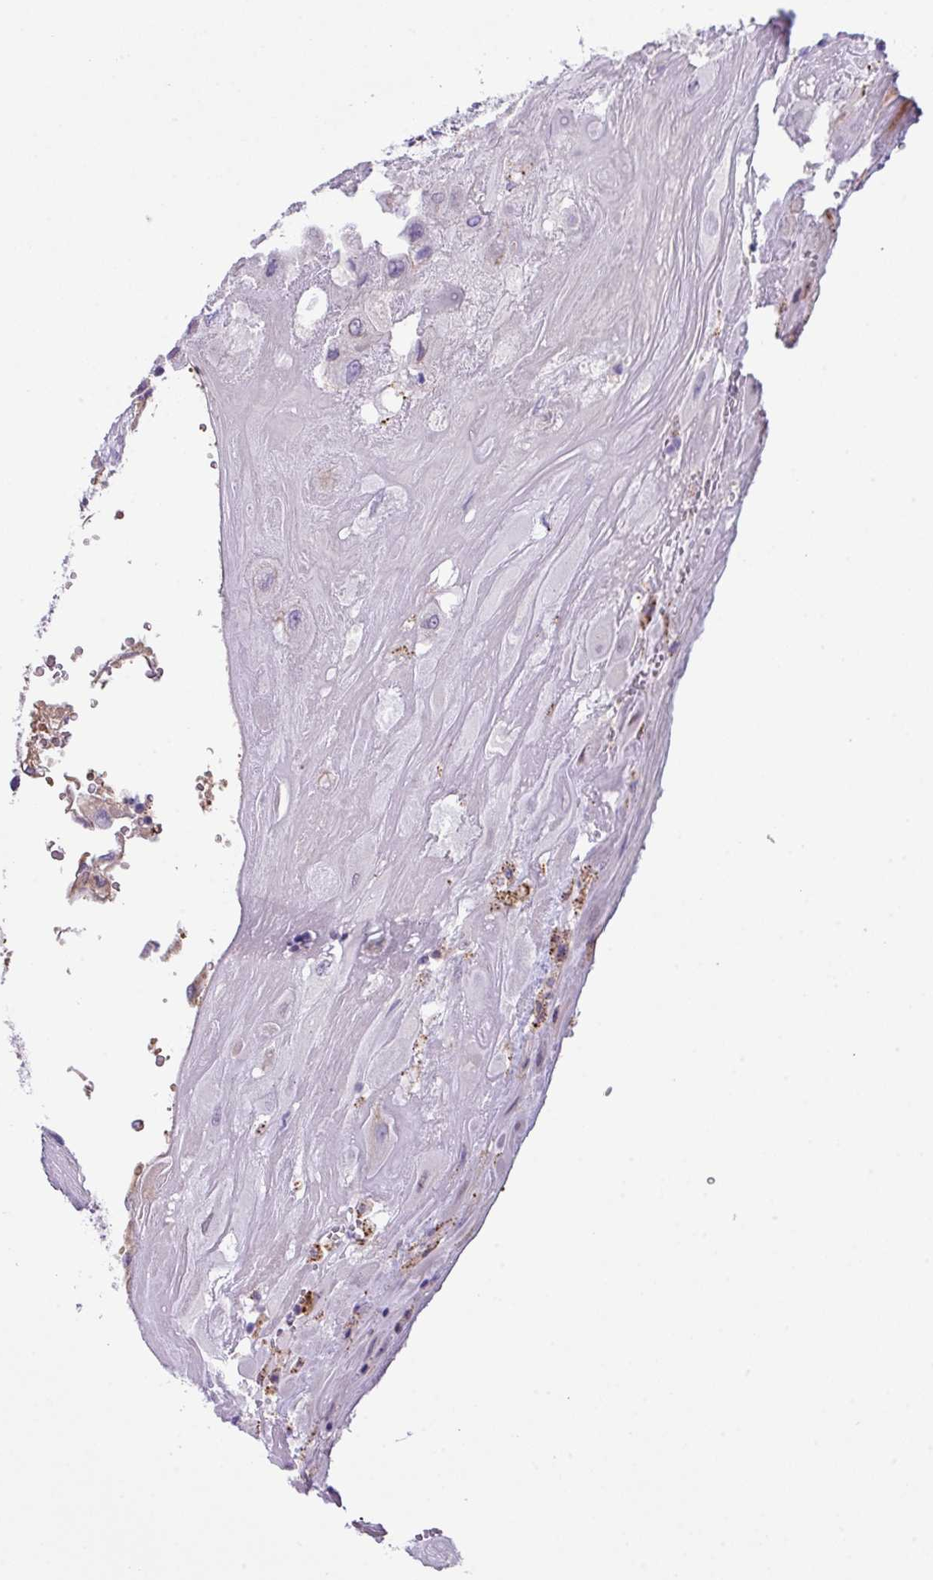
{"staining": {"intensity": "negative", "quantity": "none", "location": "none"}, "tissue": "placenta", "cell_type": "Decidual cells", "image_type": "normal", "snomed": [{"axis": "morphology", "description": "Normal tissue, NOS"}, {"axis": "topography", "description": "Placenta"}], "caption": "High power microscopy image of an immunohistochemistry image of unremarkable placenta, revealing no significant expression in decidual cells.", "gene": "DNAL1", "patient": {"sex": "female", "age": 32}}